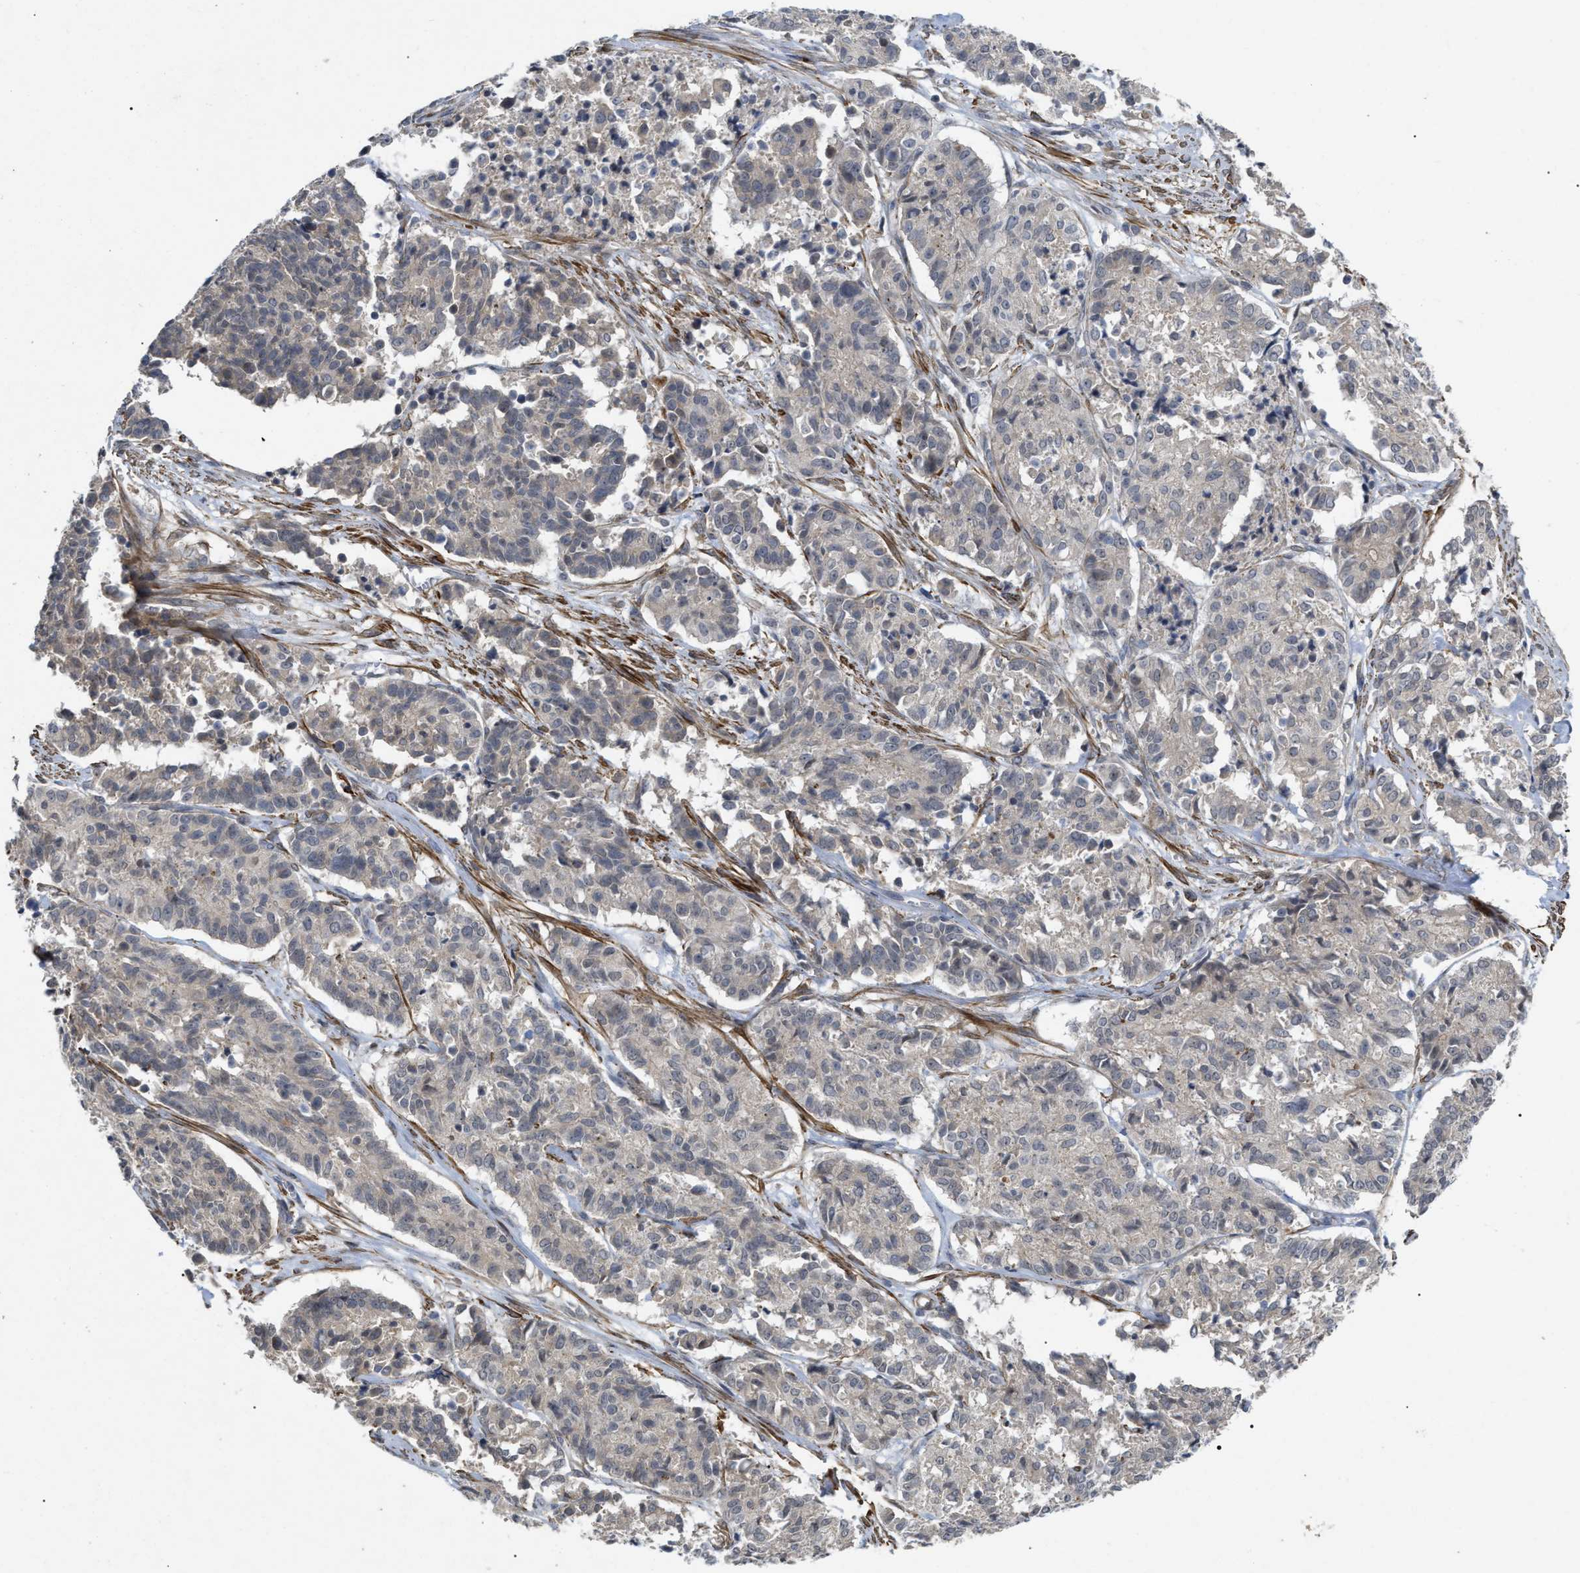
{"staining": {"intensity": "negative", "quantity": "none", "location": "none"}, "tissue": "cervical cancer", "cell_type": "Tumor cells", "image_type": "cancer", "snomed": [{"axis": "morphology", "description": "Squamous cell carcinoma, NOS"}, {"axis": "topography", "description": "Cervix"}], "caption": "Immunohistochemistry (IHC) of cervical cancer (squamous cell carcinoma) displays no staining in tumor cells.", "gene": "ST6GALNAC6", "patient": {"sex": "female", "age": 35}}